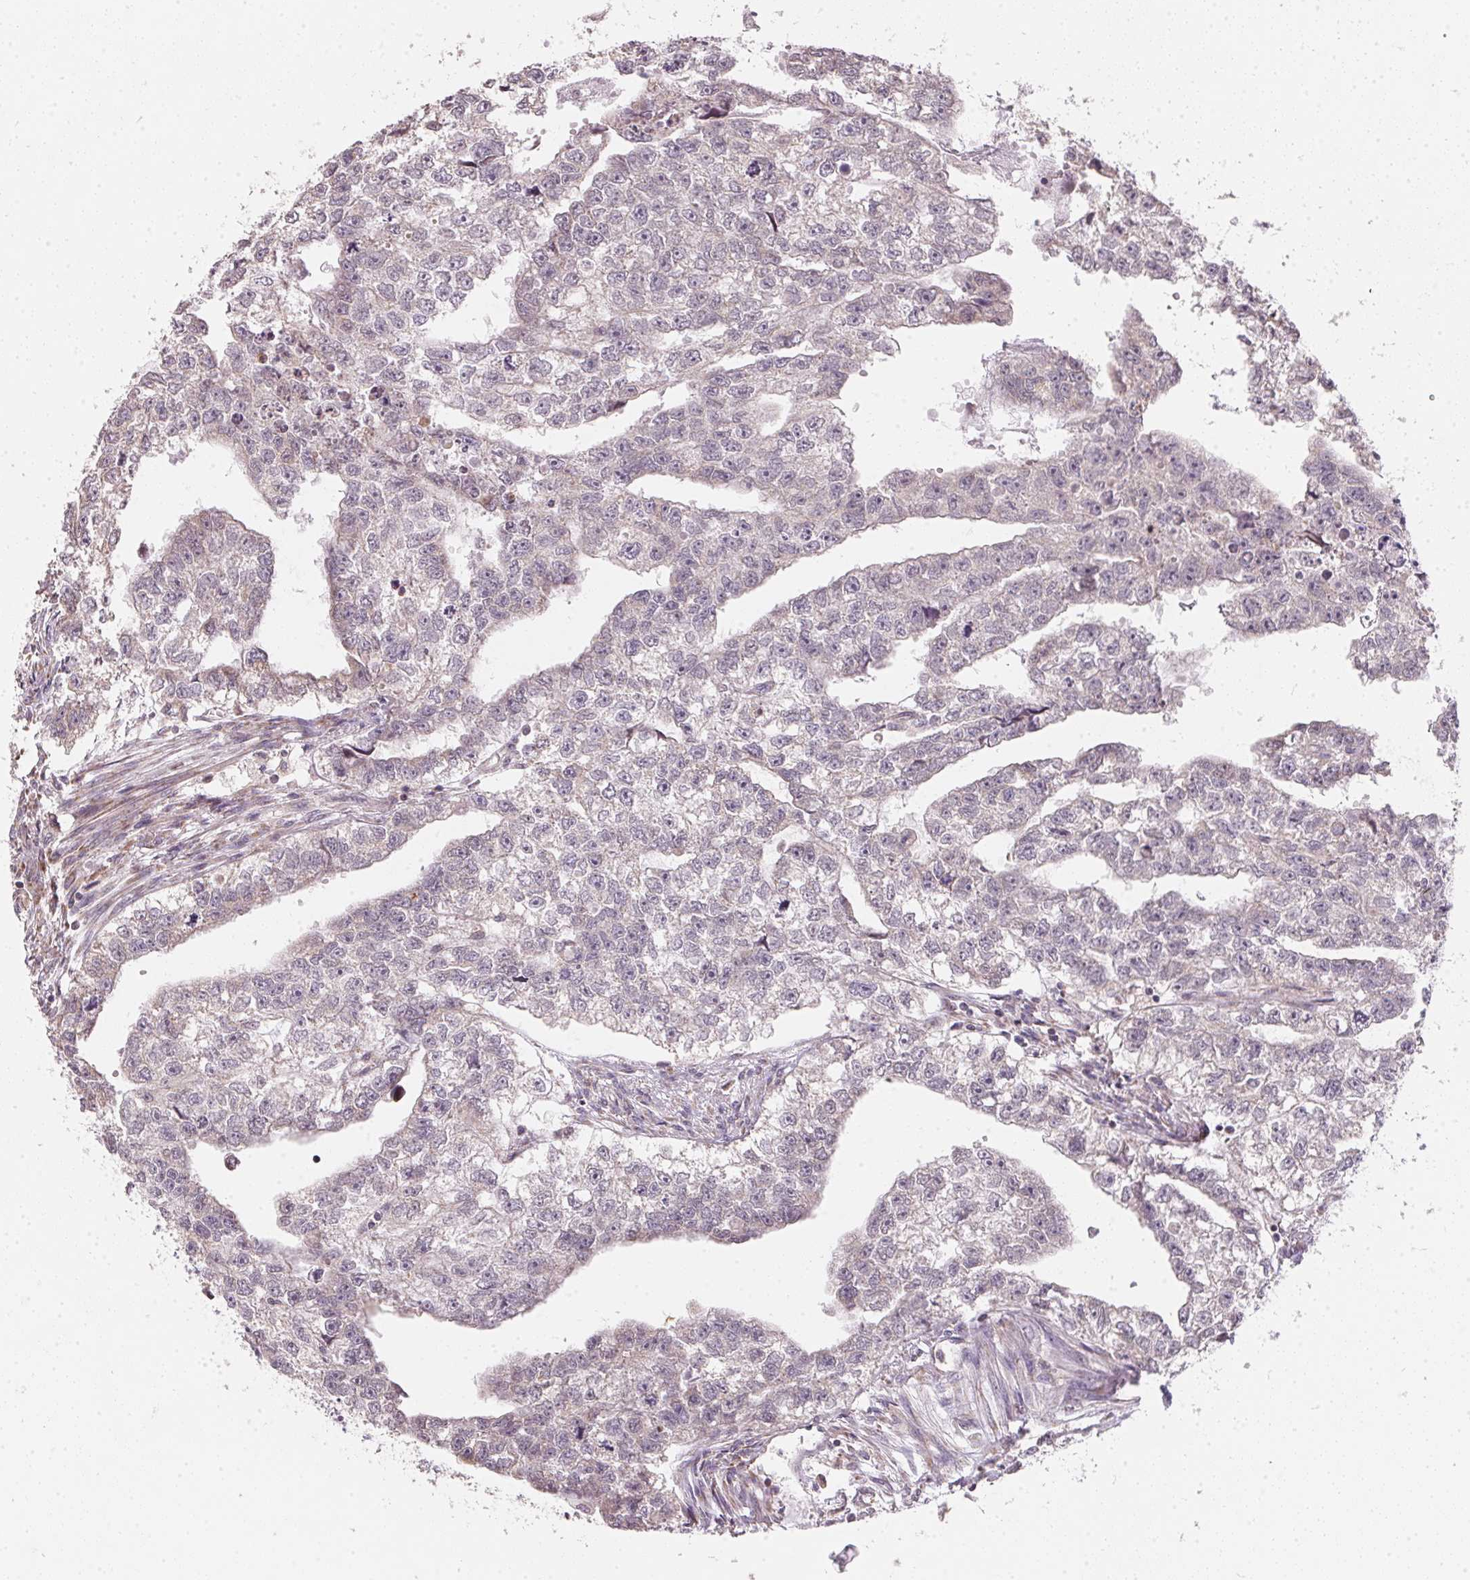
{"staining": {"intensity": "negative", "quantity": "none", "location": "none"}, "tissue": "testis cancer", "cell_type": "Tumor cells", "image_type": "cancer", "snomed": [{"axis": "morphology", "description": "Carcinoma, Embryonal, NOS"}, {"axis": "morphology", "description": "Teratoma, malignant, NOS"}, {"axis": "topography", "description": "Testis"}], "caption": "DAB immunohistochemical staining of human testis cancer (embryonal carcinoma) shows no significant staining in tumor cells.", "gene": "VWA5B2", "patient": {"sex": "male", "age": 44}}